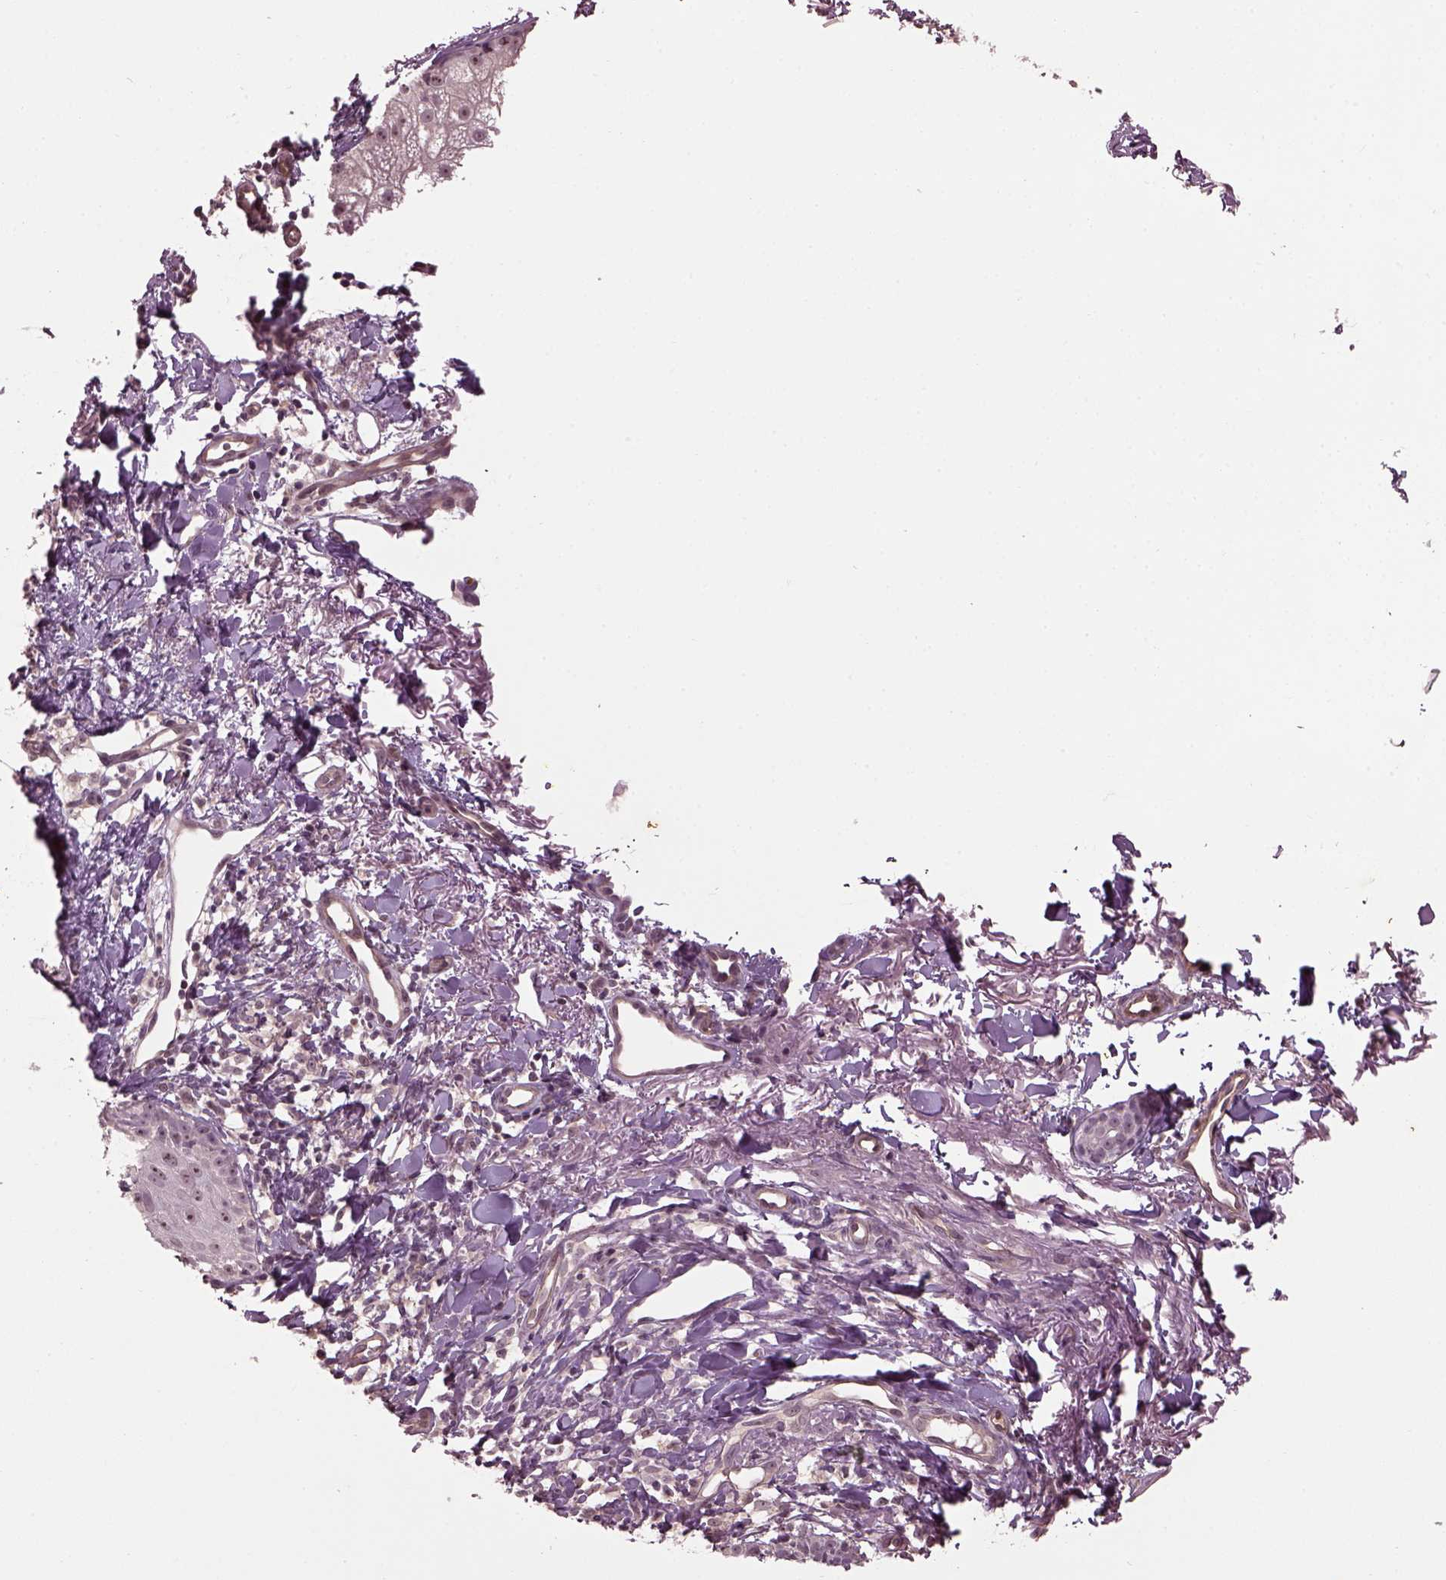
{"staining": {"intensity": "weak", "quantity": "25%-75%", "location": "nuclear"}, "tissue": "skin cancer", "cell_type": "Tumor cells", "image_type": "cancer", "snomed": [{"axis": "morphology", "description": "Basal cell carcinoma"}, {"axis": "topography", "description": "Skin"}], "caption": "A histopathology image showing weak nuclear positivity in approximately 25%-75% of tumor cells in skin cancer (basal cell carcinoma), as visualized by brown immunohistochemical staining.", "gene": "GNRH1", "patient": {"sex": "male", "age": 72}}